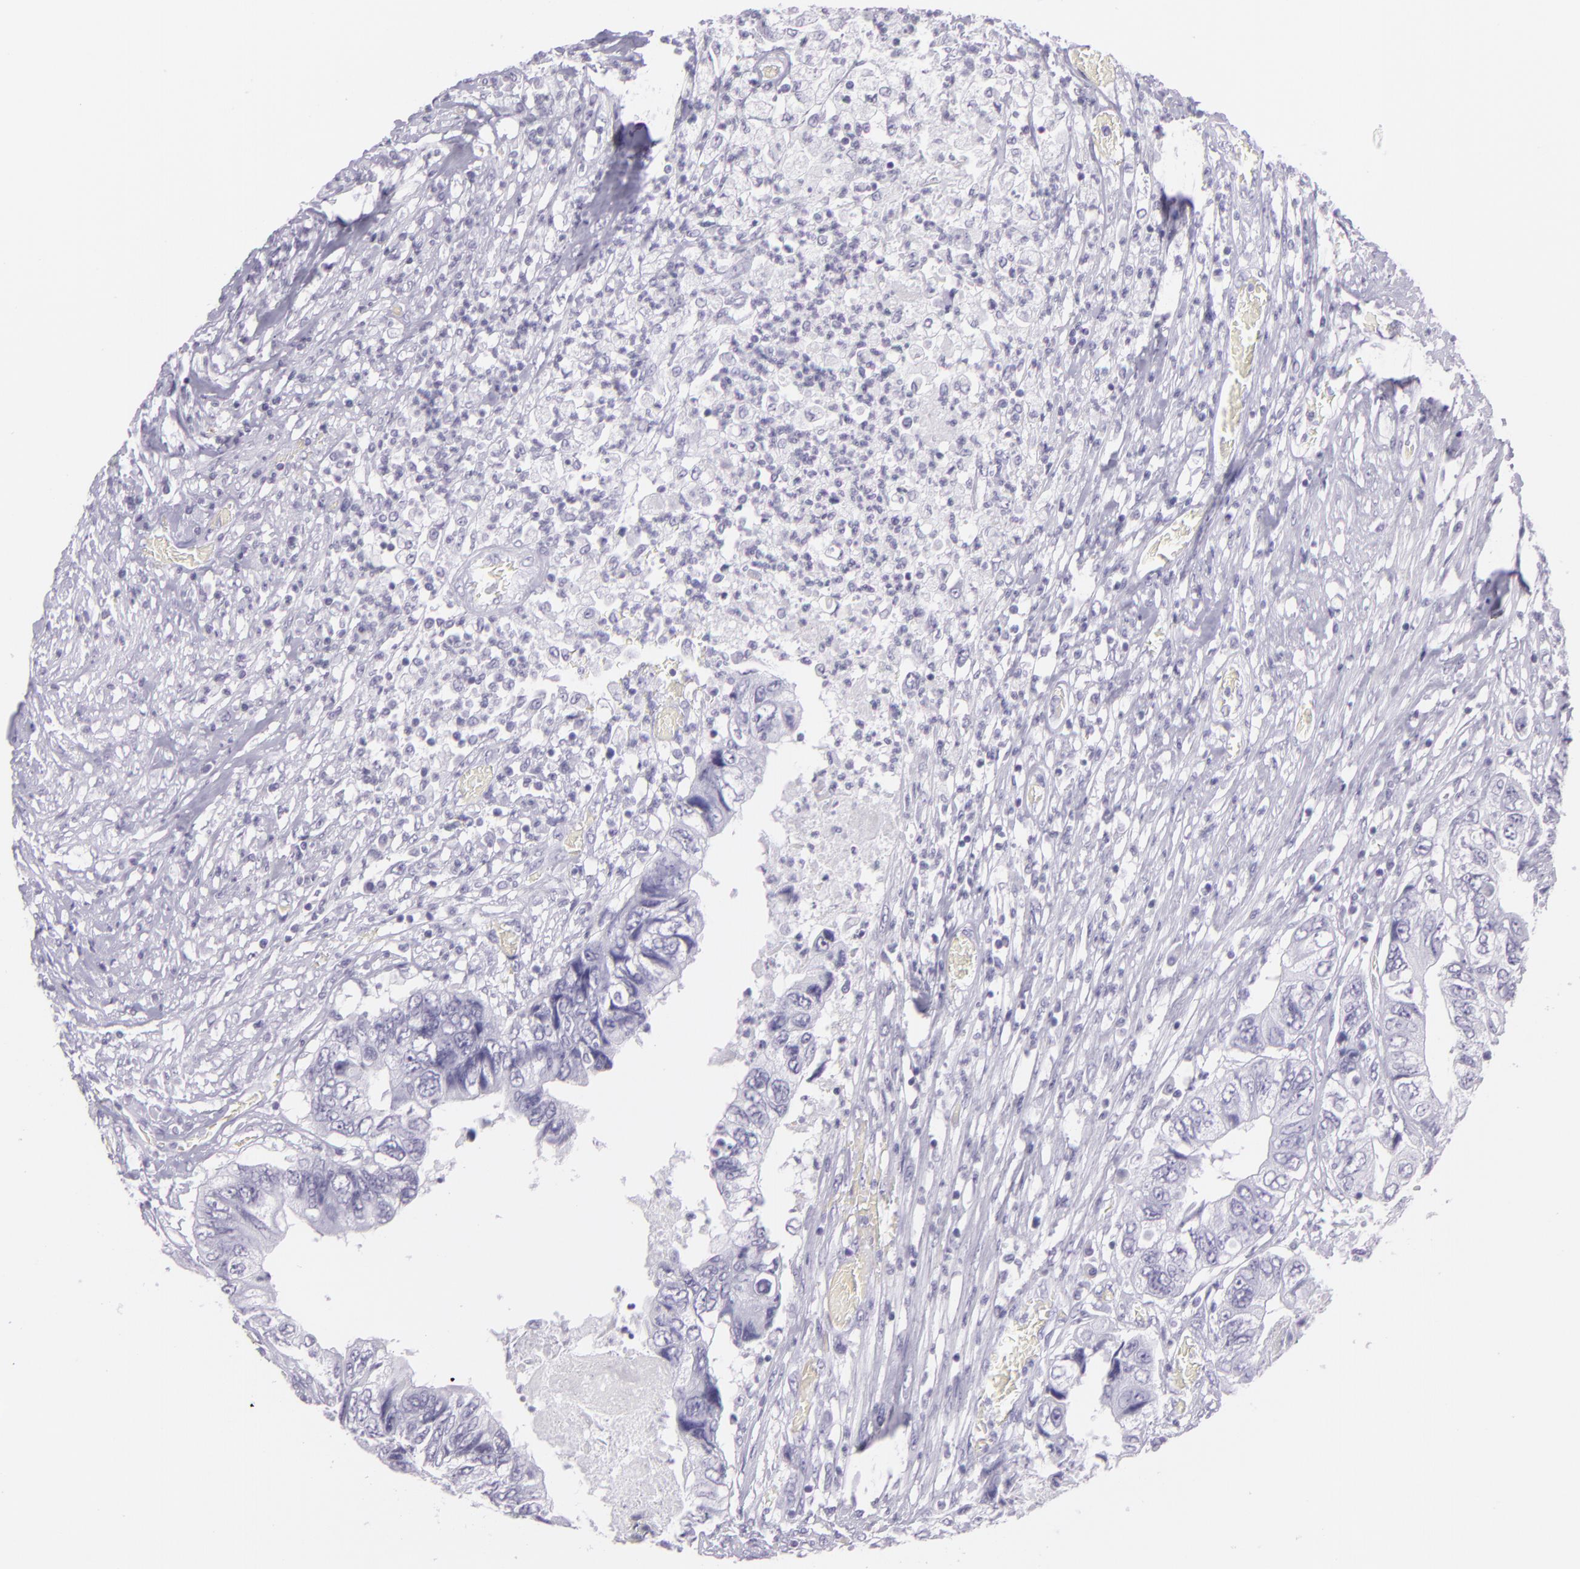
{"staining": {"intensity": "negative", "quantity": "none", "location": "none"}, "tissue": "colorectal cancer", "cell_type": "Tumor cells", "image_type": "cancer", "snomed": [{"axis": "morphology", "description": "Adenocarcinoma, NOS"}, {"axis": "topography", "description": "Rectum"}], "caption": "IHC micrograph of neoplastic tissue: colorectal adenocarcinoma stained with DAB (3,3'-diaminobenzidine) displays no significant protein positivity in tumor cells.", "gene": "MUC6", "patient": {"sex": "female", "age": 82}}